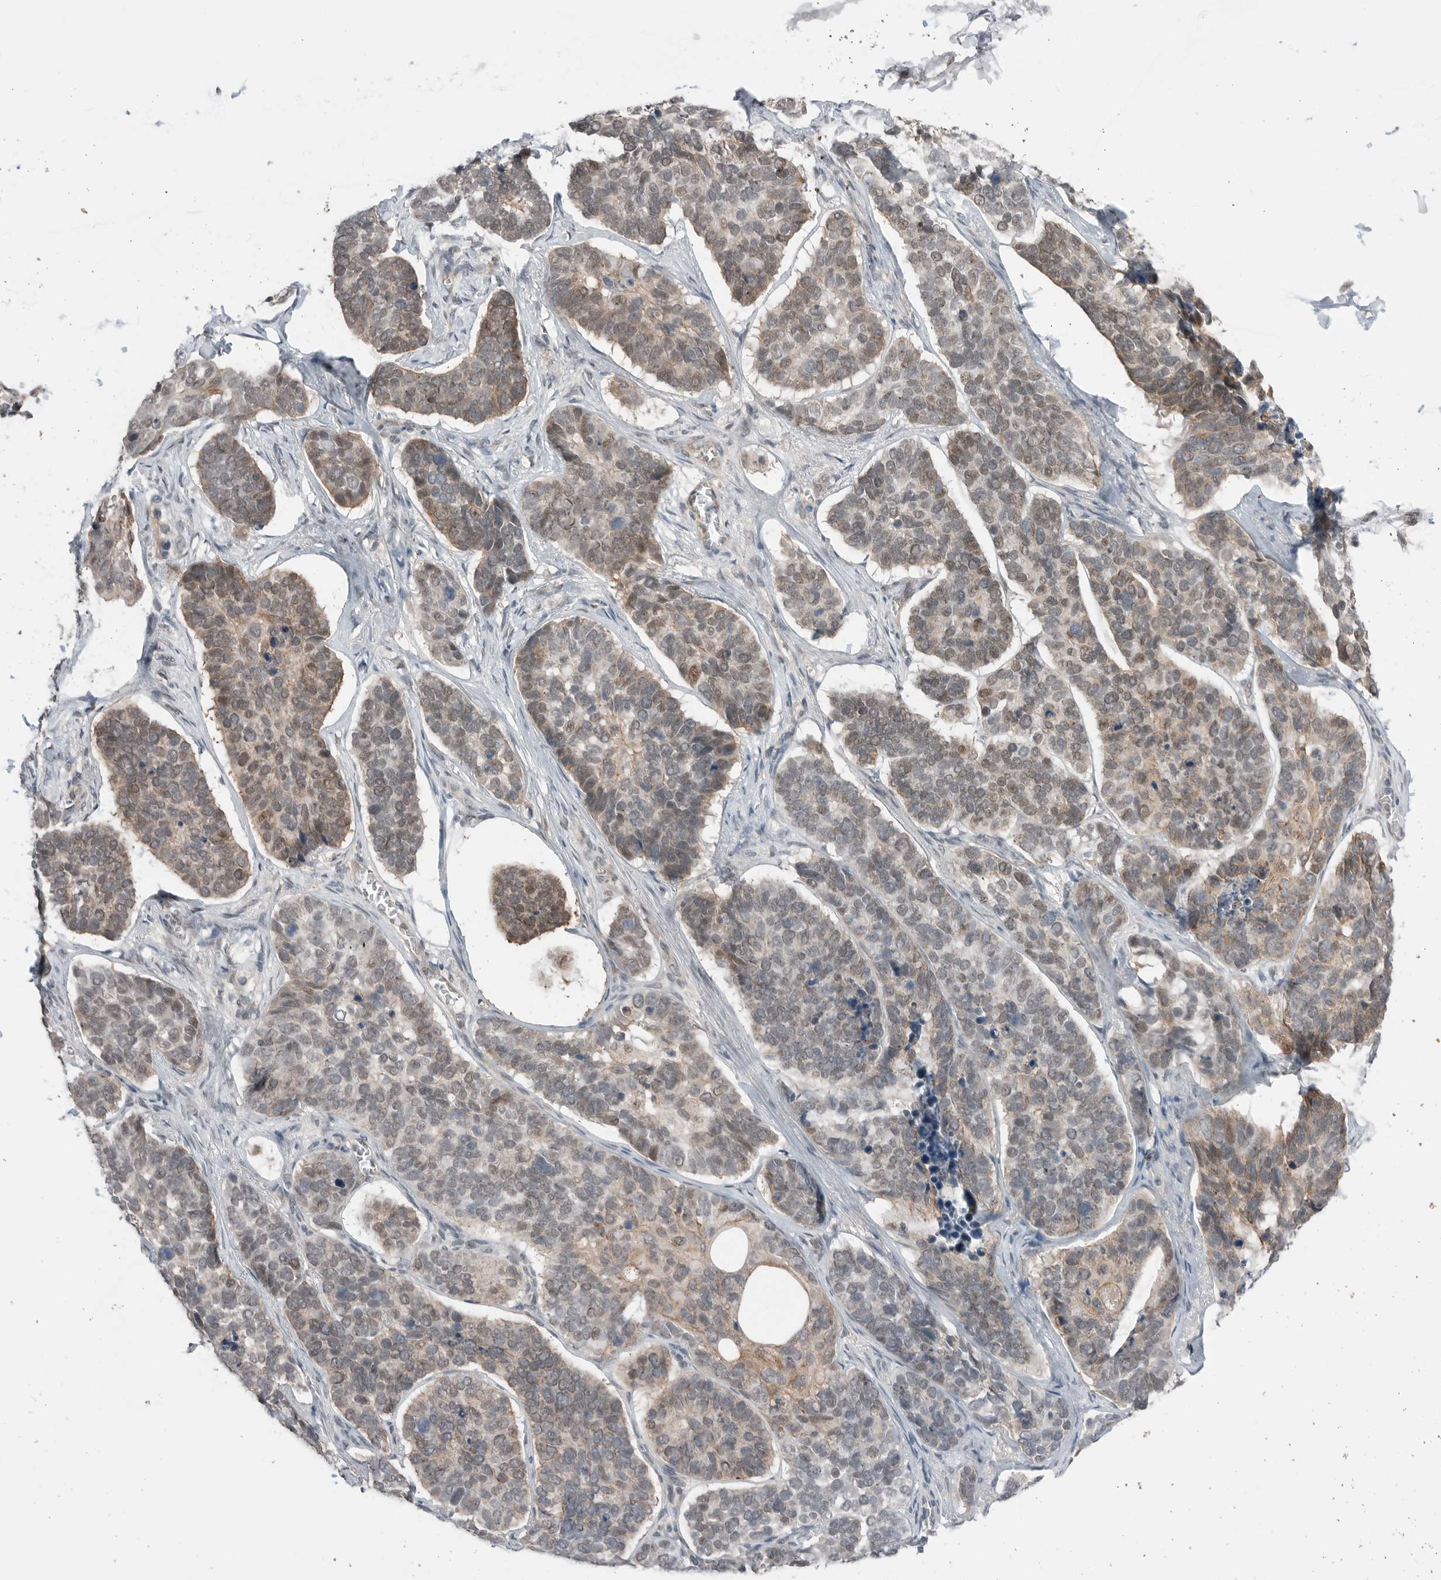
{"staining": {"intensity": "weak", "quantity": "<25%", "location": "nuclear"}, "tissue": "skin cancer", "cell_type": "Tumor cells", "image_type": "cancer", "snomed": [{"axis": "morphology", "description": "Basal cell carcinoma"}, {"axis": "topography", "description": "Skin"}], "caption": "Immunohistochemical staining of skin basal cell carcinoma shows no significant staining in tumor cells. The staining is performed using DAB brown chromogen with nuclei counter-stained in using hematoxylin.", "gene": "NTAQ1", "patient": {"sex": "male", "age": 62}}